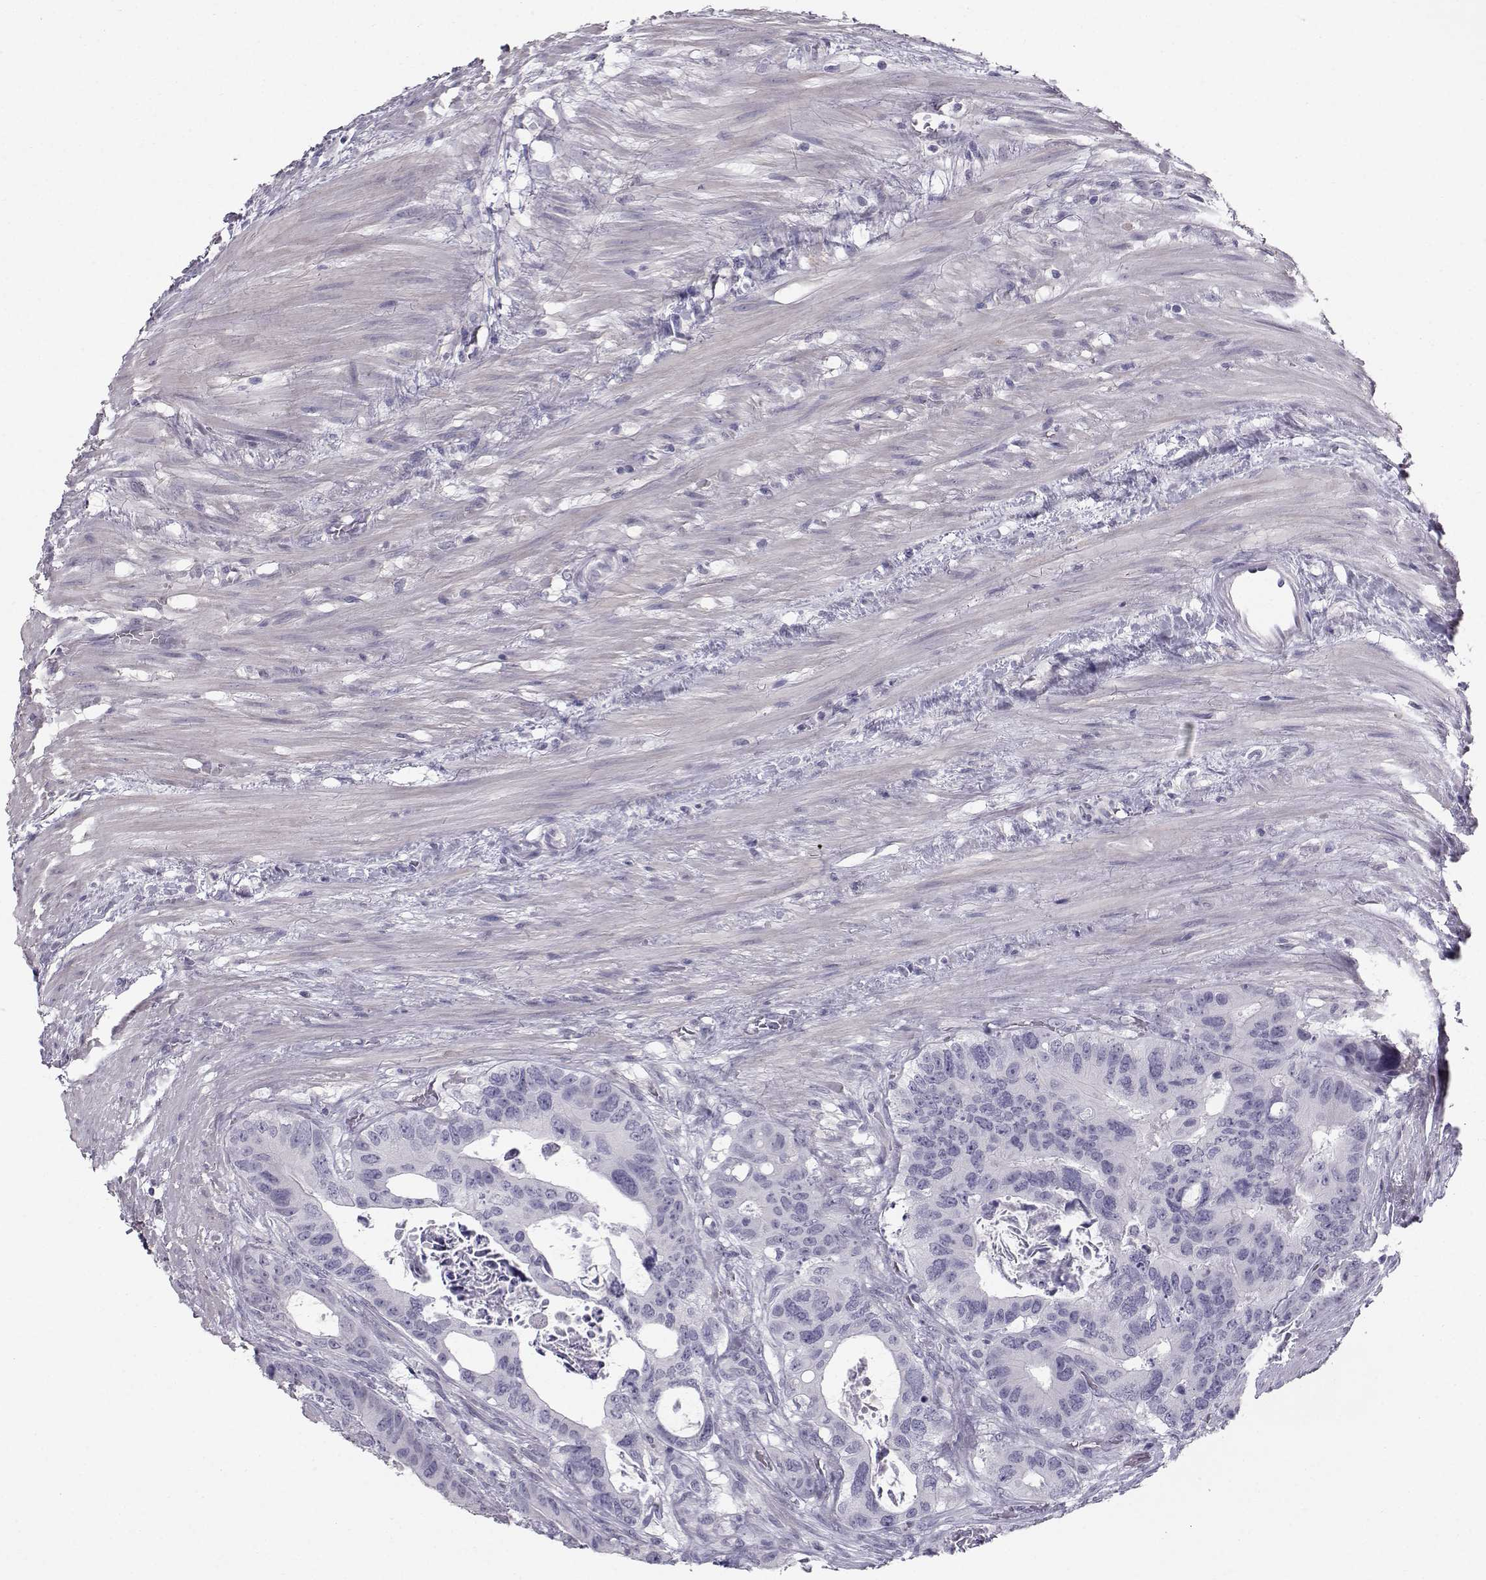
{"staining": {"intensity": "negative", "quantity": "none", "location": "none"}, "tissue": "colorectal cancer", "cell_type": "Tumor cells", "image_type": "cancer", "snomed": [{"axis": "morphology", "description": "Adenocarcinoma, NOS"}, {"axis": "topography", "description": "Rectum"}], "caption": "Histopathology image shows no protein positivity in tumor cells of colorectal cancer (adenocarcinoma) tissue. Nuclei are stained in blue.", "gene": "SPDYE4", "patient": {"sex": "male", "age": 64}}